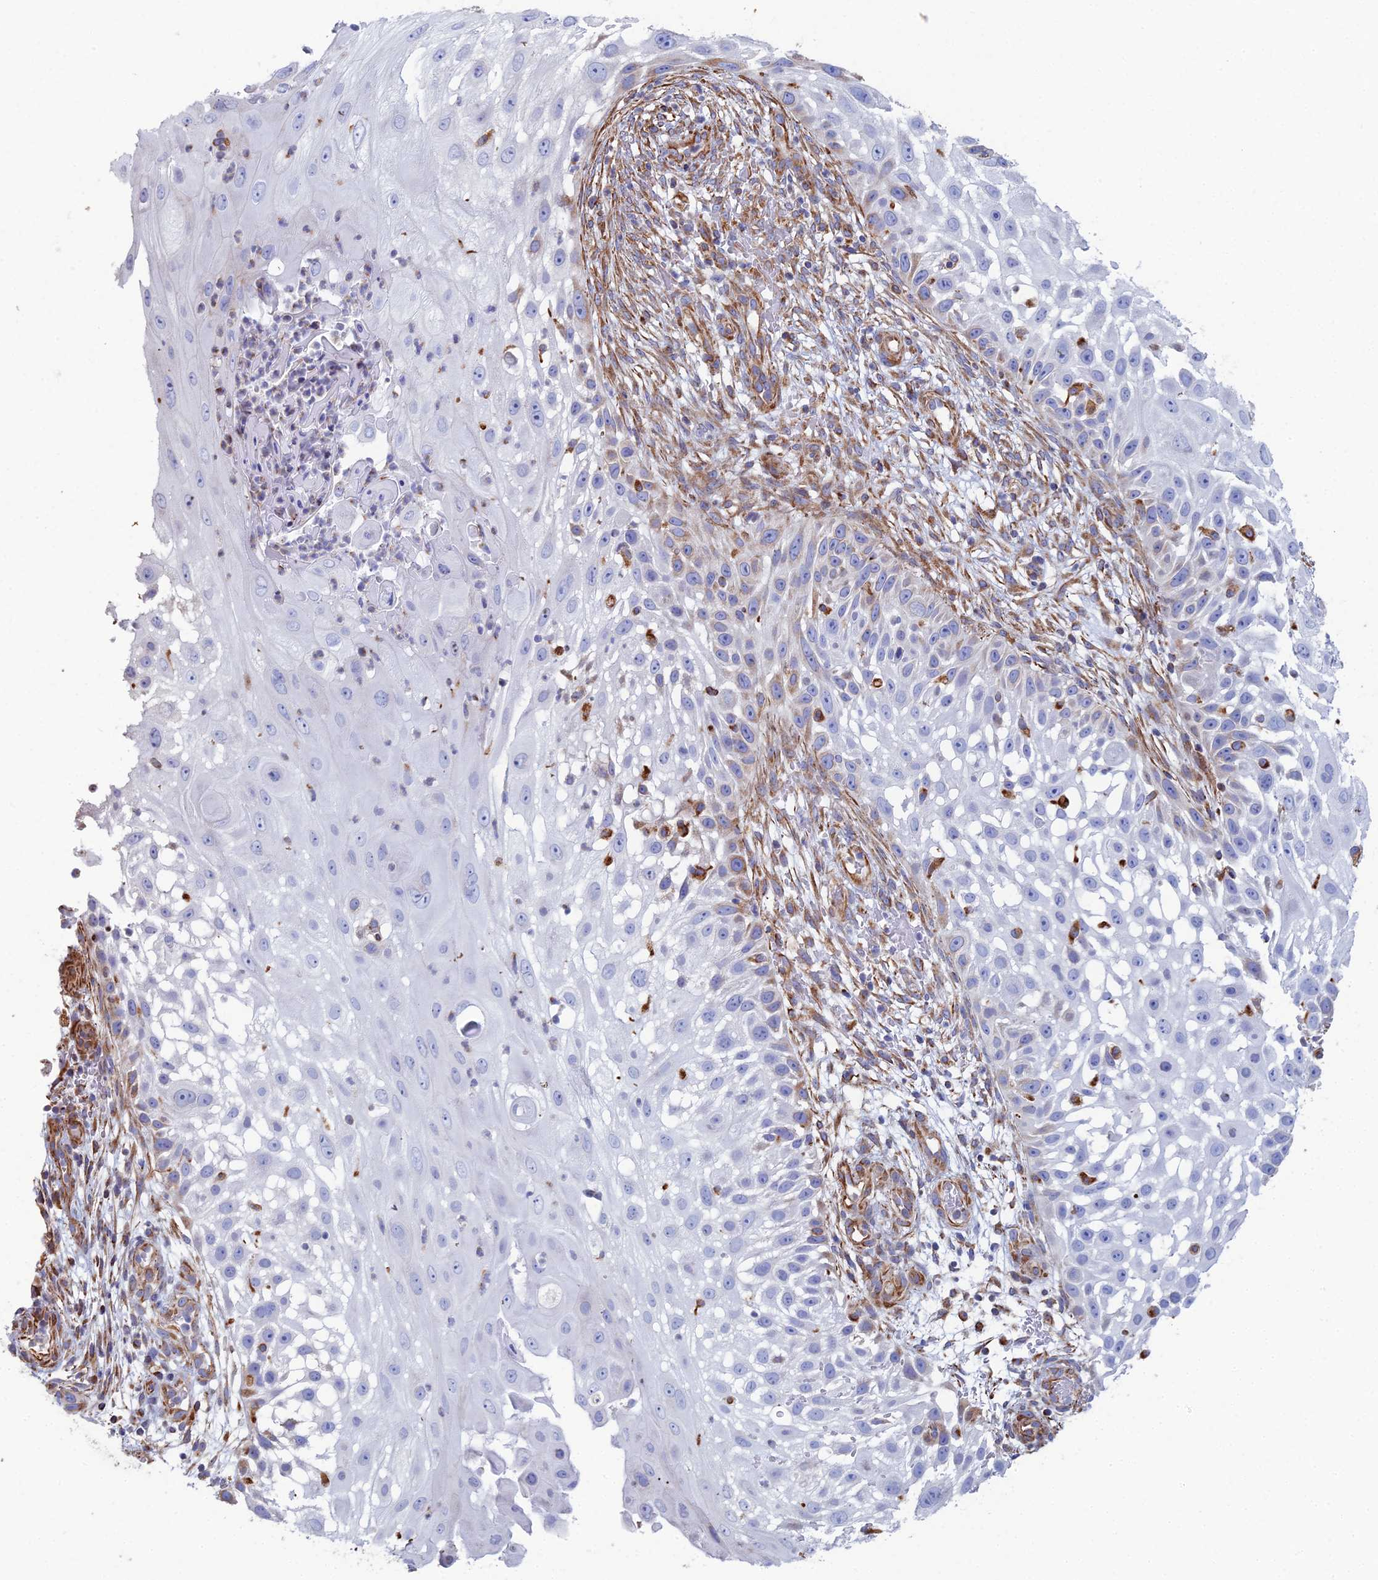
{"staining": {"intensity": "negative", "quantity": "none", "location": "none"}, "tissue": "skin cancer", "cell_type": "Tumor cells", "image_type": "cancer", "snomed": [{"axis": "morphology", "description": "Squamous cell carcinoma, NOS"}, {"axis": "topography", "description": "Skin"}], "caption": "An IHC image of skin squamous cell carcinoma is shown. There is no staining in tumor cells of skin squamous cell carcinoma.", "gene": "CLVS2", "patient": {"sex": "female", "age": 44}}